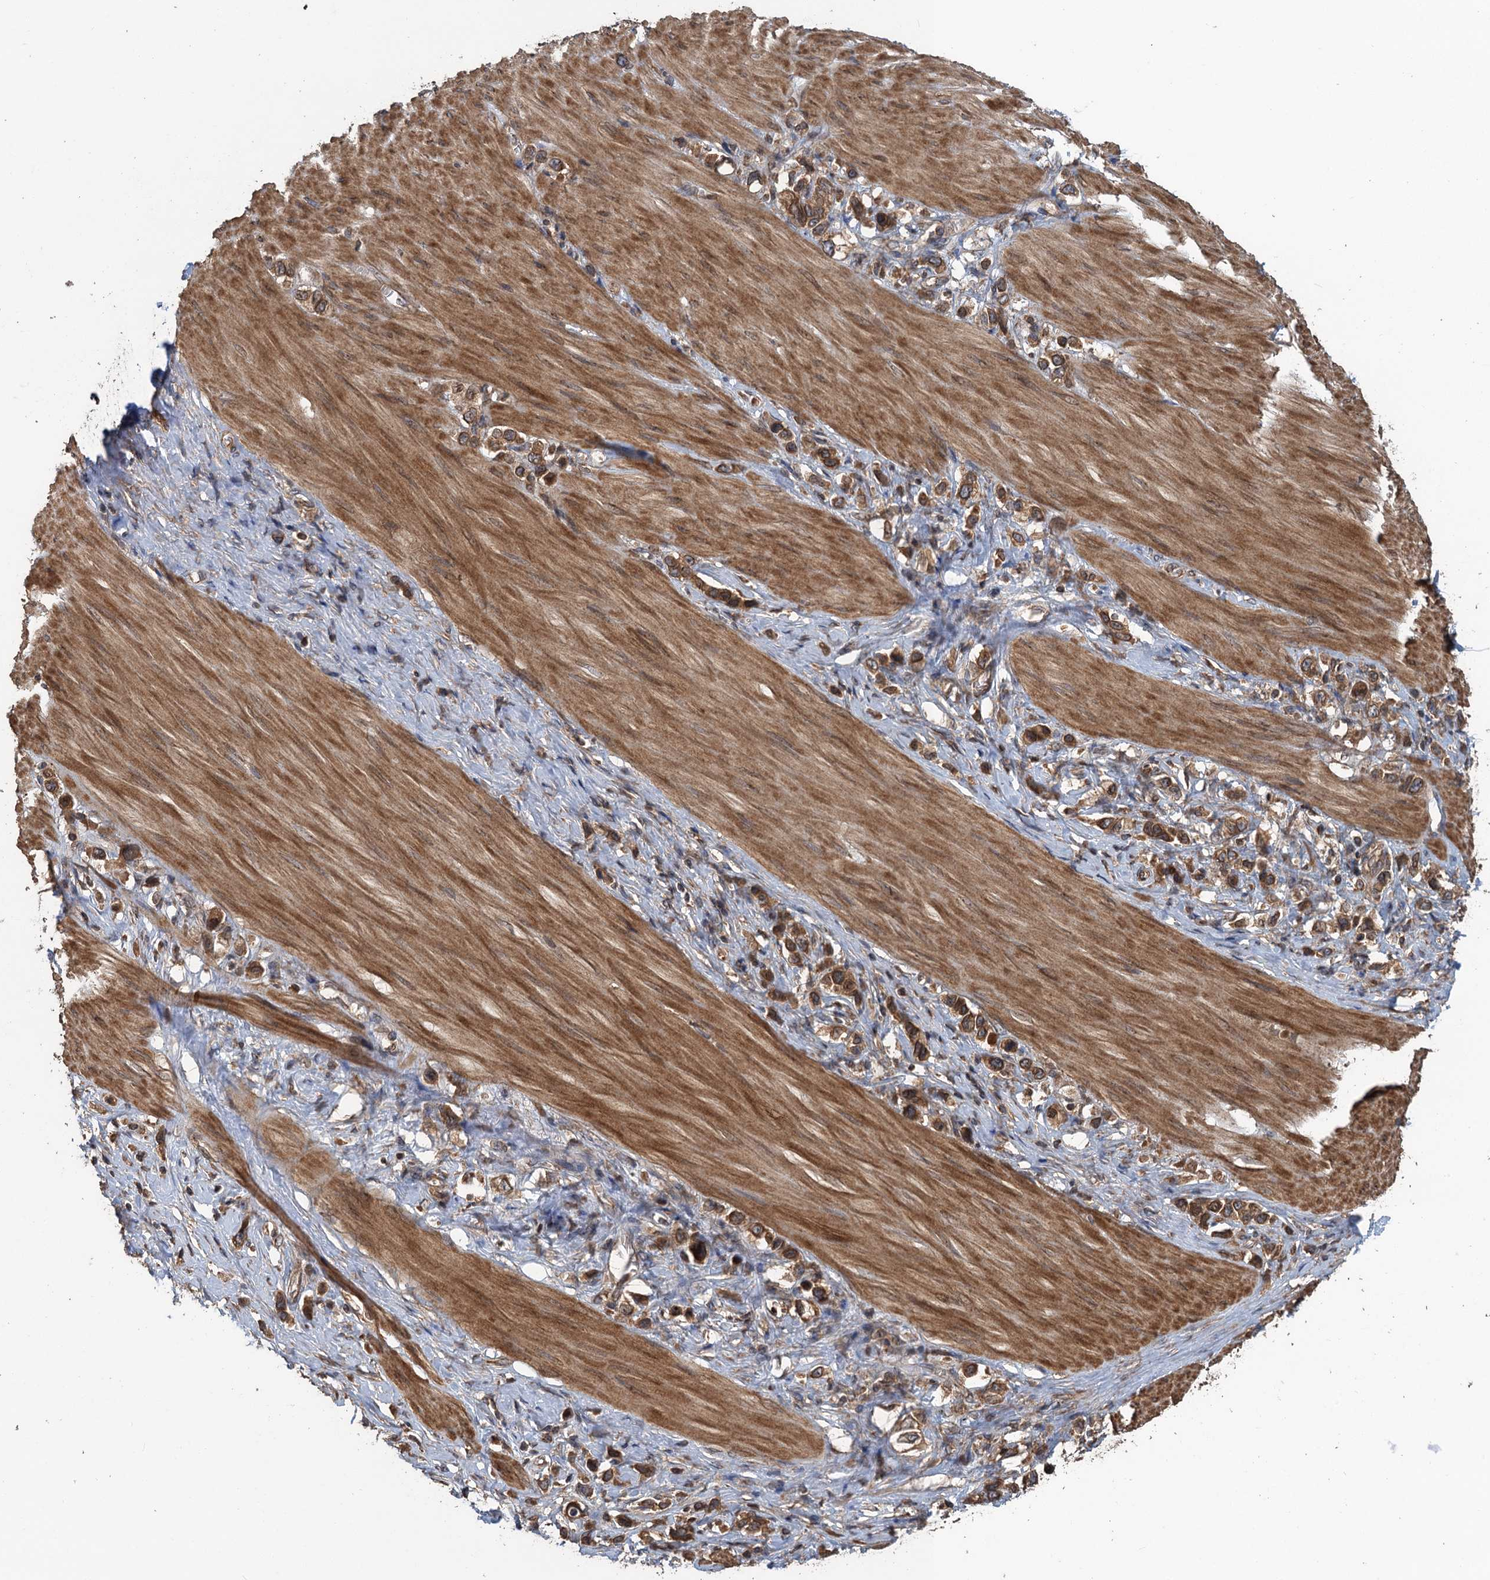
{"staining": {"intensity": "moderate", "quantity": ">75%", "location": "cytoplasmic/membranous"}, "tissue": "stomach cancer", "cell_type": "Tumor cells", "image_type": "cancer", "snomed": [{"axis": "morphology", "description": "Adenocarcinoma, NOS"}, {"axis": "topography", "description": "Stomach"}], "caption": "Stomach cancer stained with IHC shows moderate cytoplasmic/membranous staining in approximately >75% of tumor cells.", "gene": "GLE1", "patient": {"sex": "female", "age": 65}}